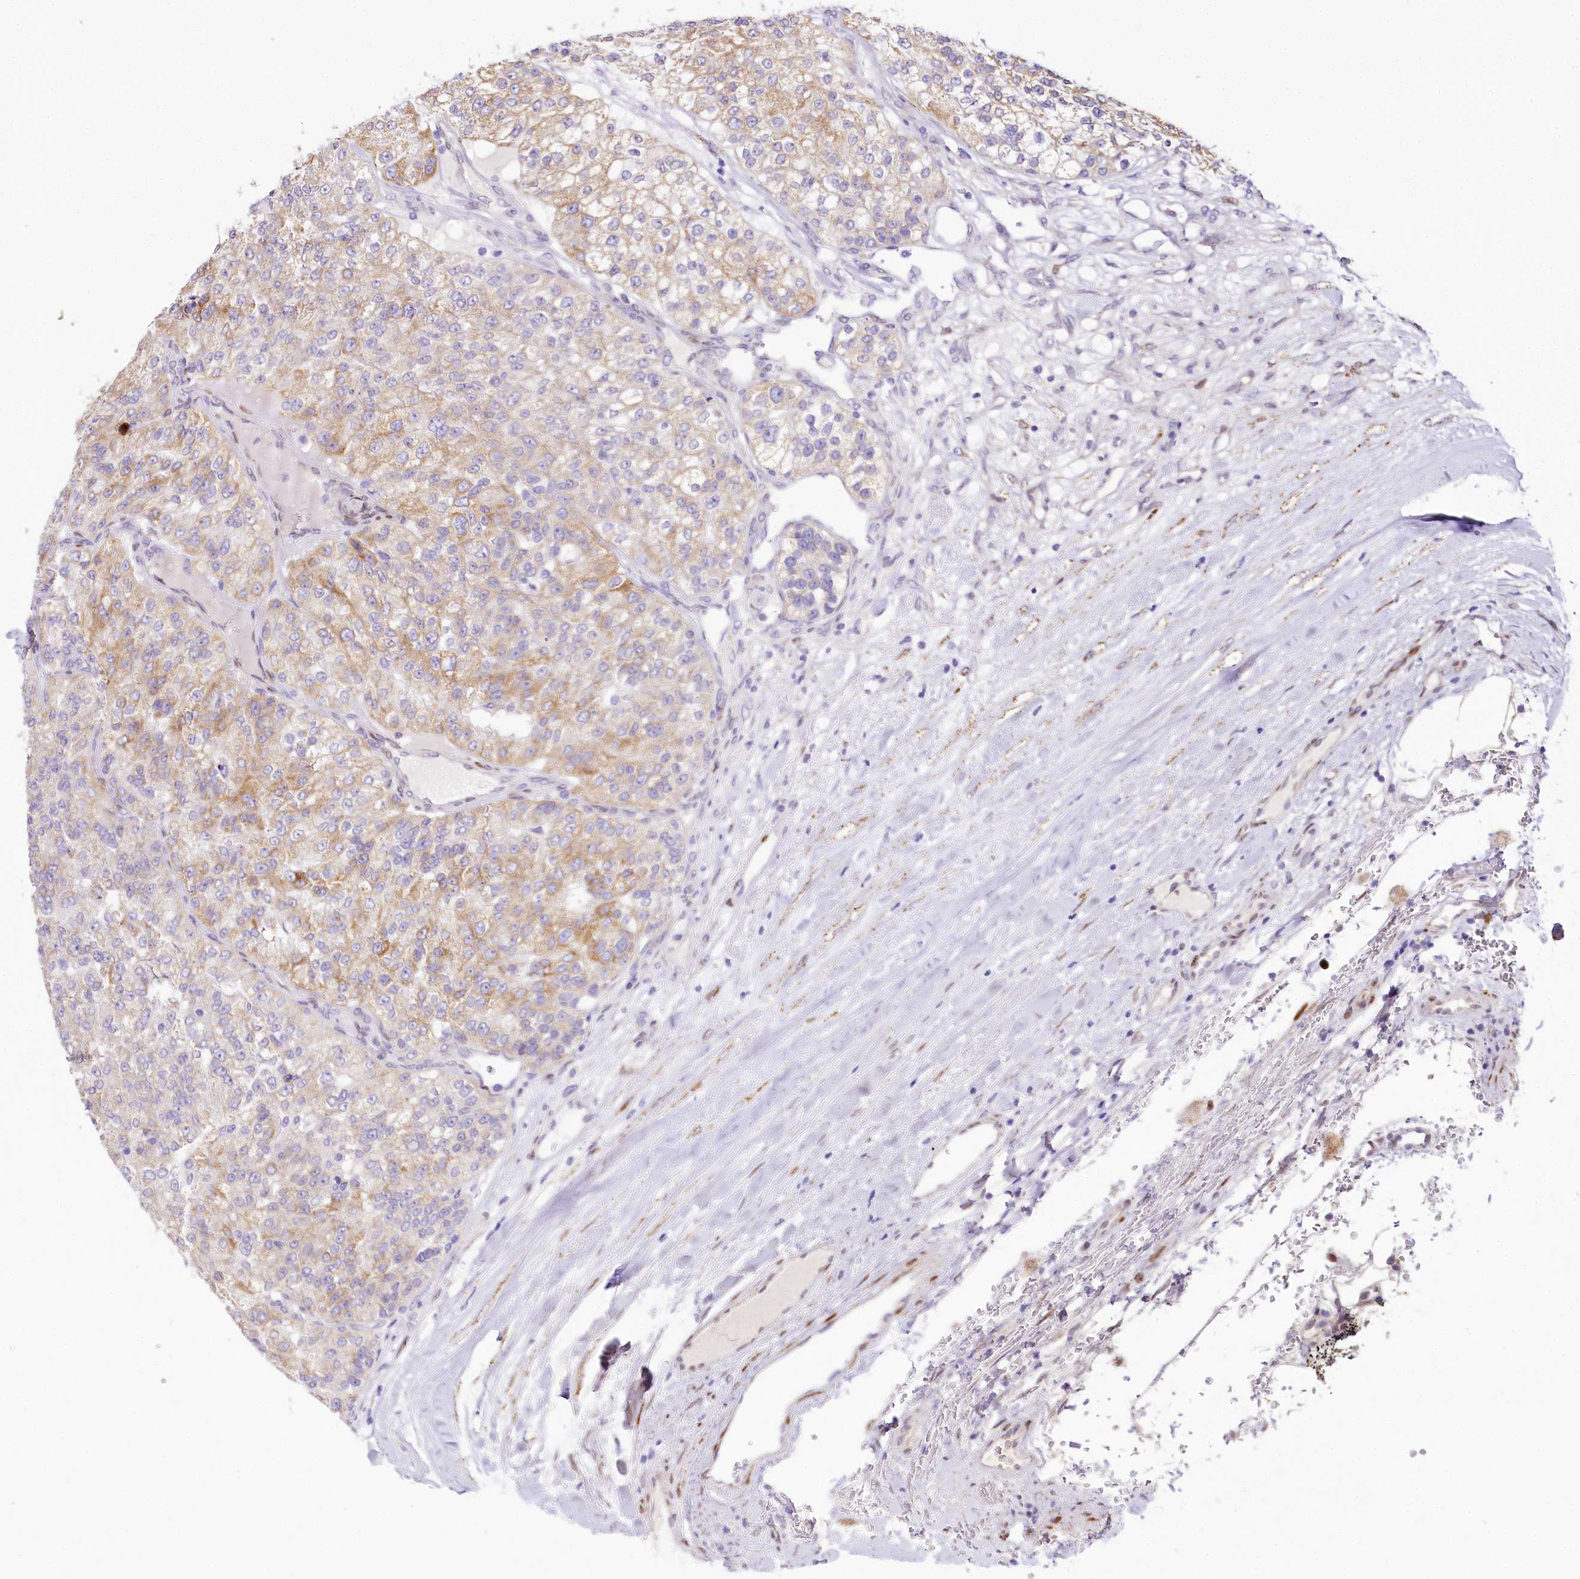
{"staining": {"intensity": "moderate", "quantity": ">75%", "location": "cytoplasmic/membranous"}, "tissue": "renal cancer", "cell_type": "Tumor cells", "image_type": "cancer", "snomed": [{"axis": "morphology", "description": "Adenocarcinoma, NOS"}, {"axis": "topography", "description": "Kidney"}], "caption": "Moderate cytoplasmic/membranous positivity for a protein is identified in about >75% of tumor cells of adenocarcinoma (renal) using immunohistochemistry (IHC).", "gene": "PPIP5K2", "patient": {"sex": "female", "age": 63}}